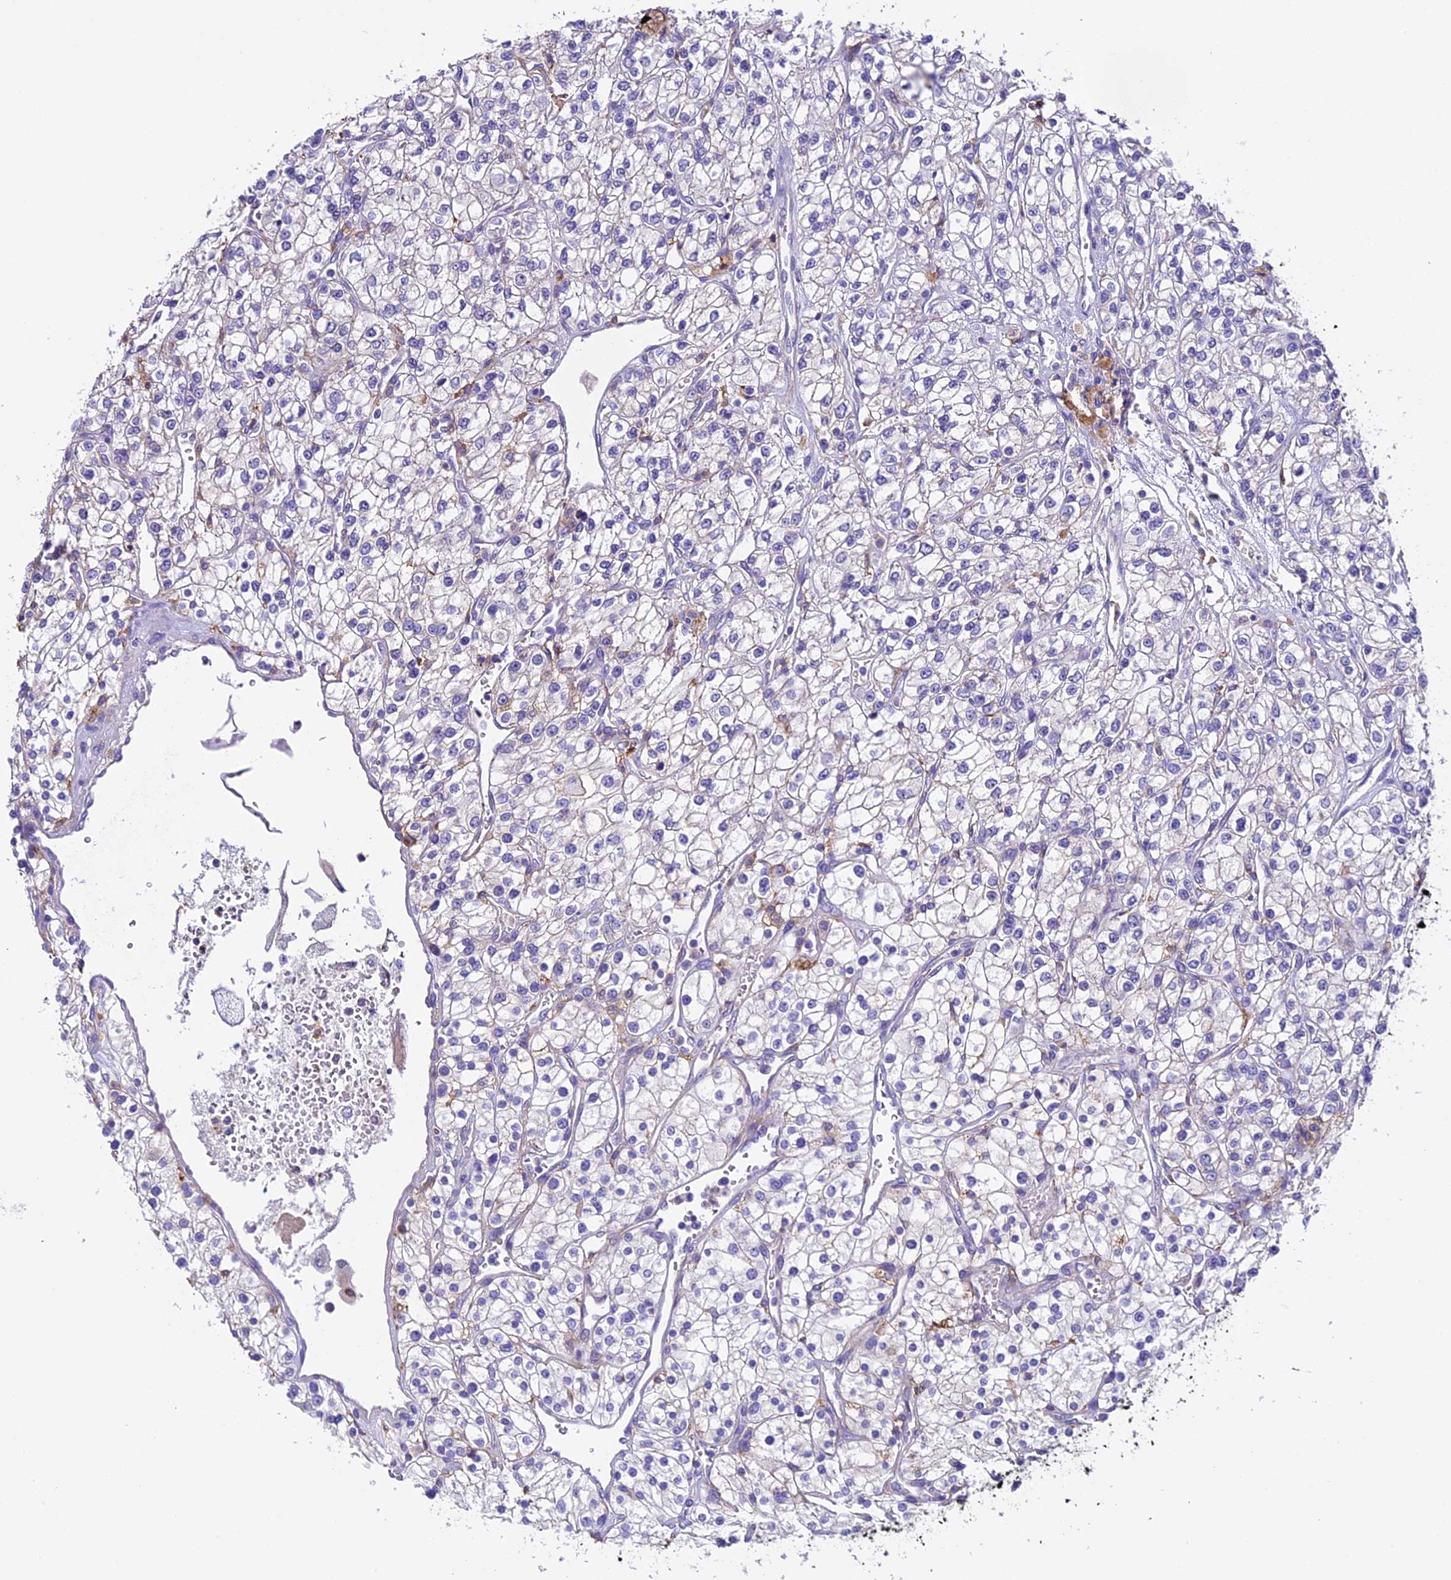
{"staining": {"intensity": "negative", "quantity": "none", "location": "none"}, "tissue": "renal cancer", "cell_type": "Tumor cells", "image_type": "cancer", "snomed": [{"axis": "morphology", "description": "Adenocarcinoma, NOS"}, {"axis": "topography", "description": "Kidney"}], "caption": "Adenocarcinoma (renal) was stained to show a protein in brown. There is no significant staining in tumor cells.", "gene": "NOD2", "patient": {"sex": "male", "age": 80}}